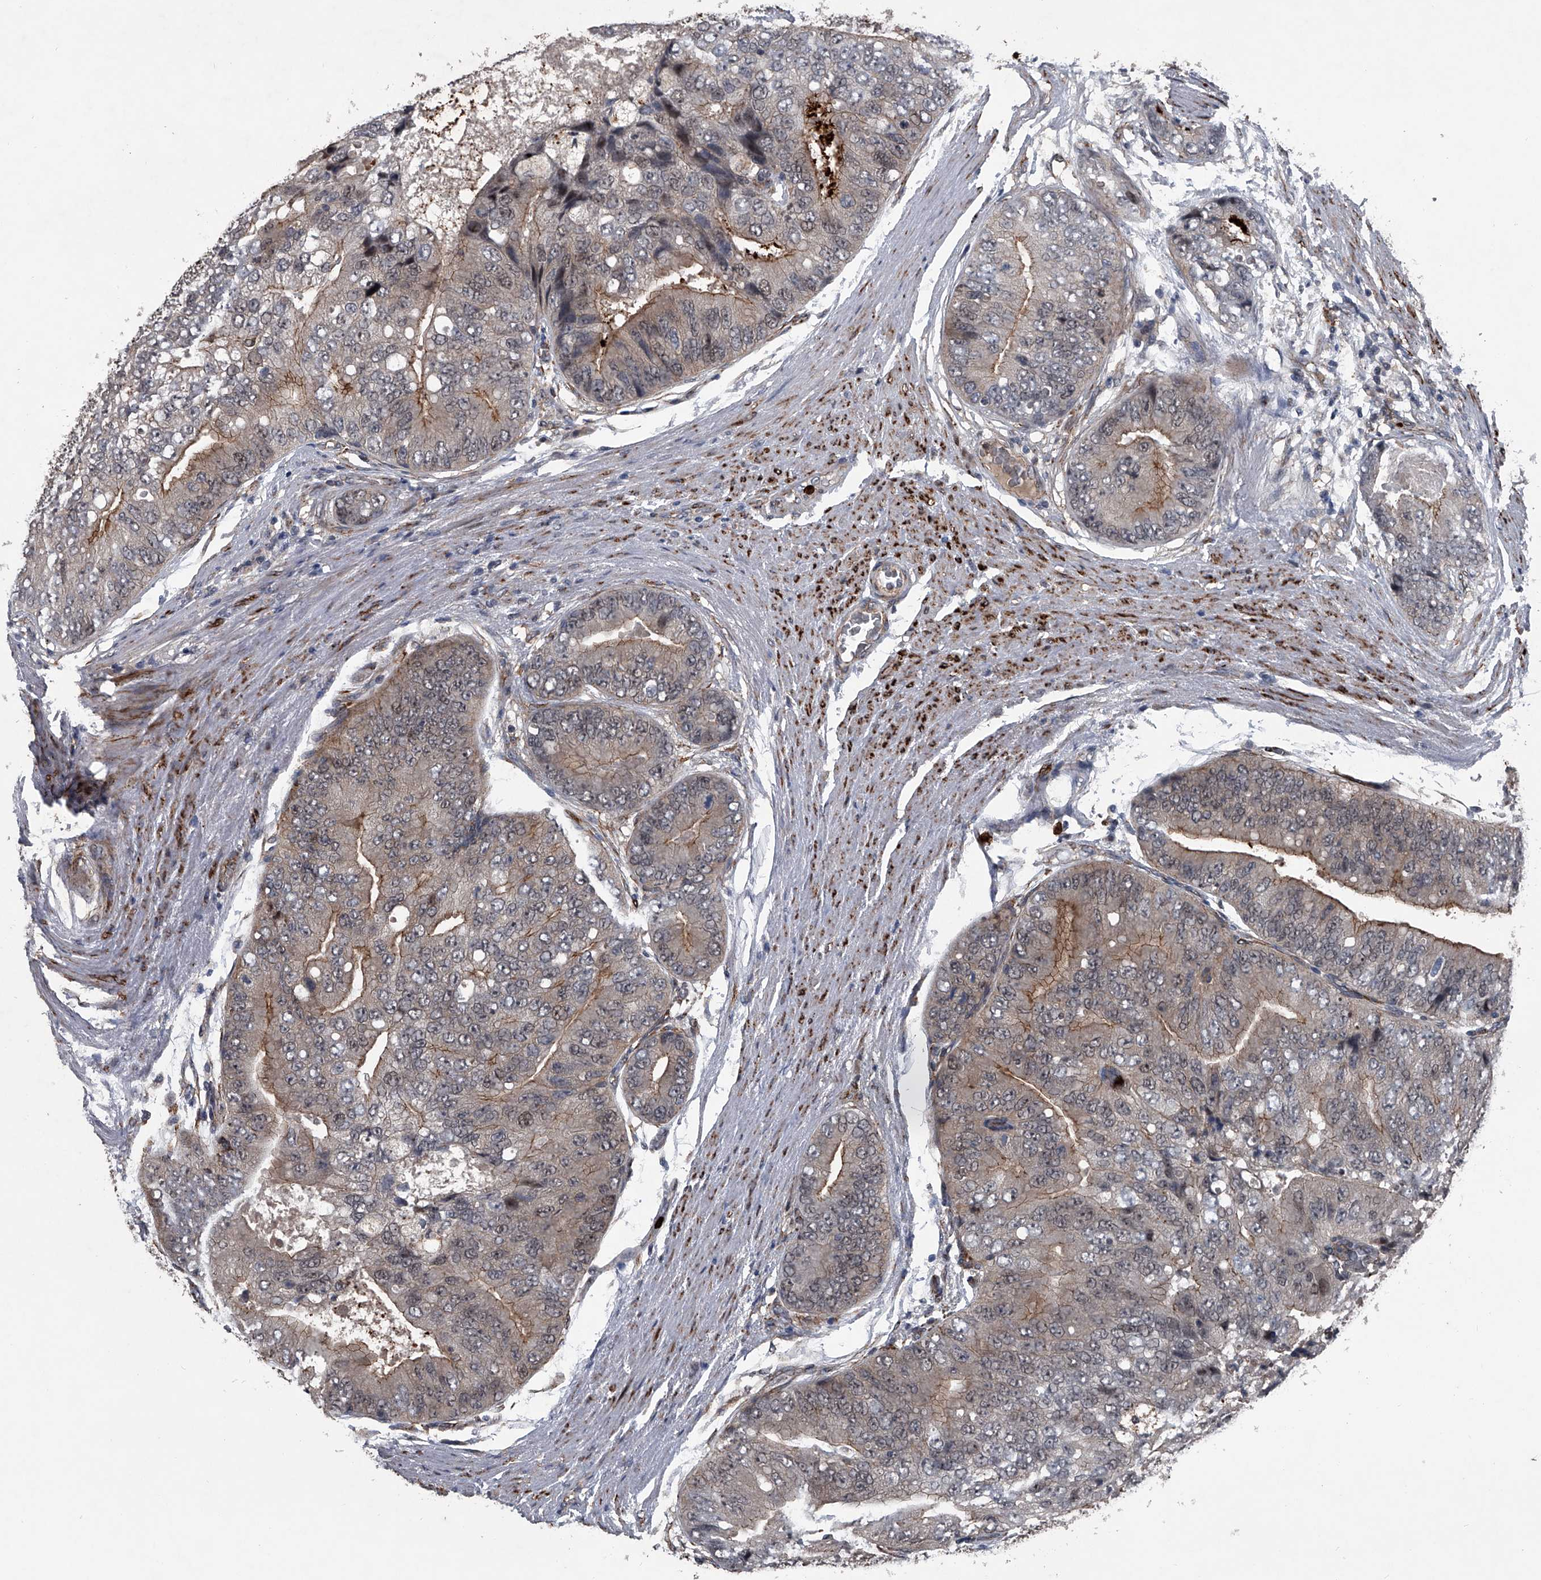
{"staining": {"intensity": "moderate", "quantity": "25%-75%", "location": "cytoplasmic/membranous,nuclear"}, "tissue": "prostate cancer", "cell_type": "Tumor cells", "image_type": "cancer", "snomed": [{"axis": "morphology", "description": "Adenocarcinoma, High grade"}, {"axis": "topography", "description": "Prostate"}], "caption": "Tumor cells demonstrate moderate cytoplasmic/membranous and nuclear staining in approximately 25%-75% of cells in prostate cancer (high-grade adenocarcinoma). The staining is performed using DAB (3,3'-diaminobenzidine) brown chromogen to label protein expression. The nuclei are counter-stained blue using hematoxylin.", "gene": "MAPKAP1", "patient": {"sex": "male", "age": 70}}